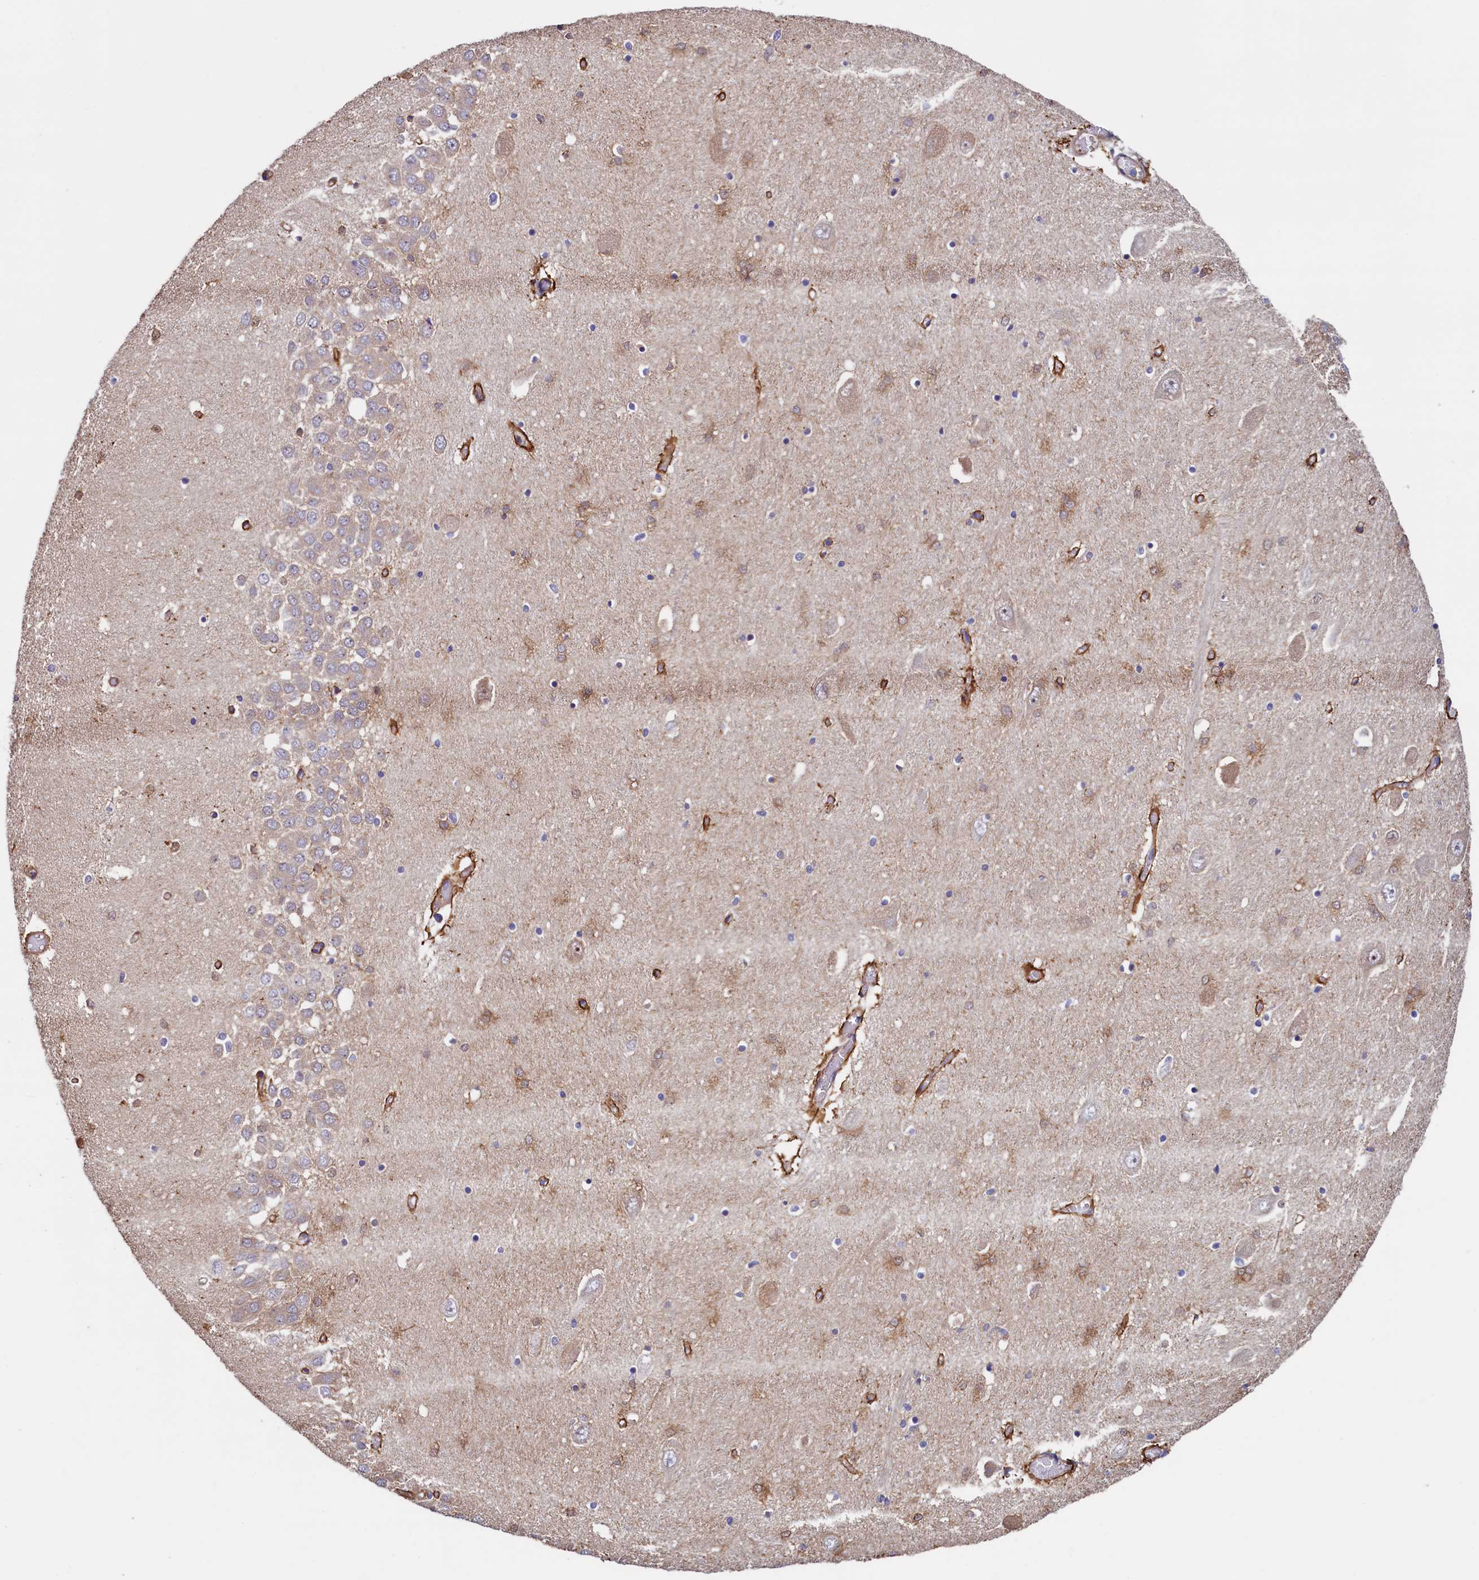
{"staining": {"intensity": "negative", "quantity": "none", "location": "none"}, "tissue": "hippocampus", "cell_type": "Glial cells", "image_type": "normal", "snomed": [{"axis": "morphology", "description": "Normal tissue, NOS"}, {"axis": "topography", "description": "Hippocampus"}], "caption": "Immunohistochemical staining of benign hippocampus demonstrates no significant expression in glial cells.", "gene": "ATXN2L", "patient": {"sex": "male", "age": 70}}